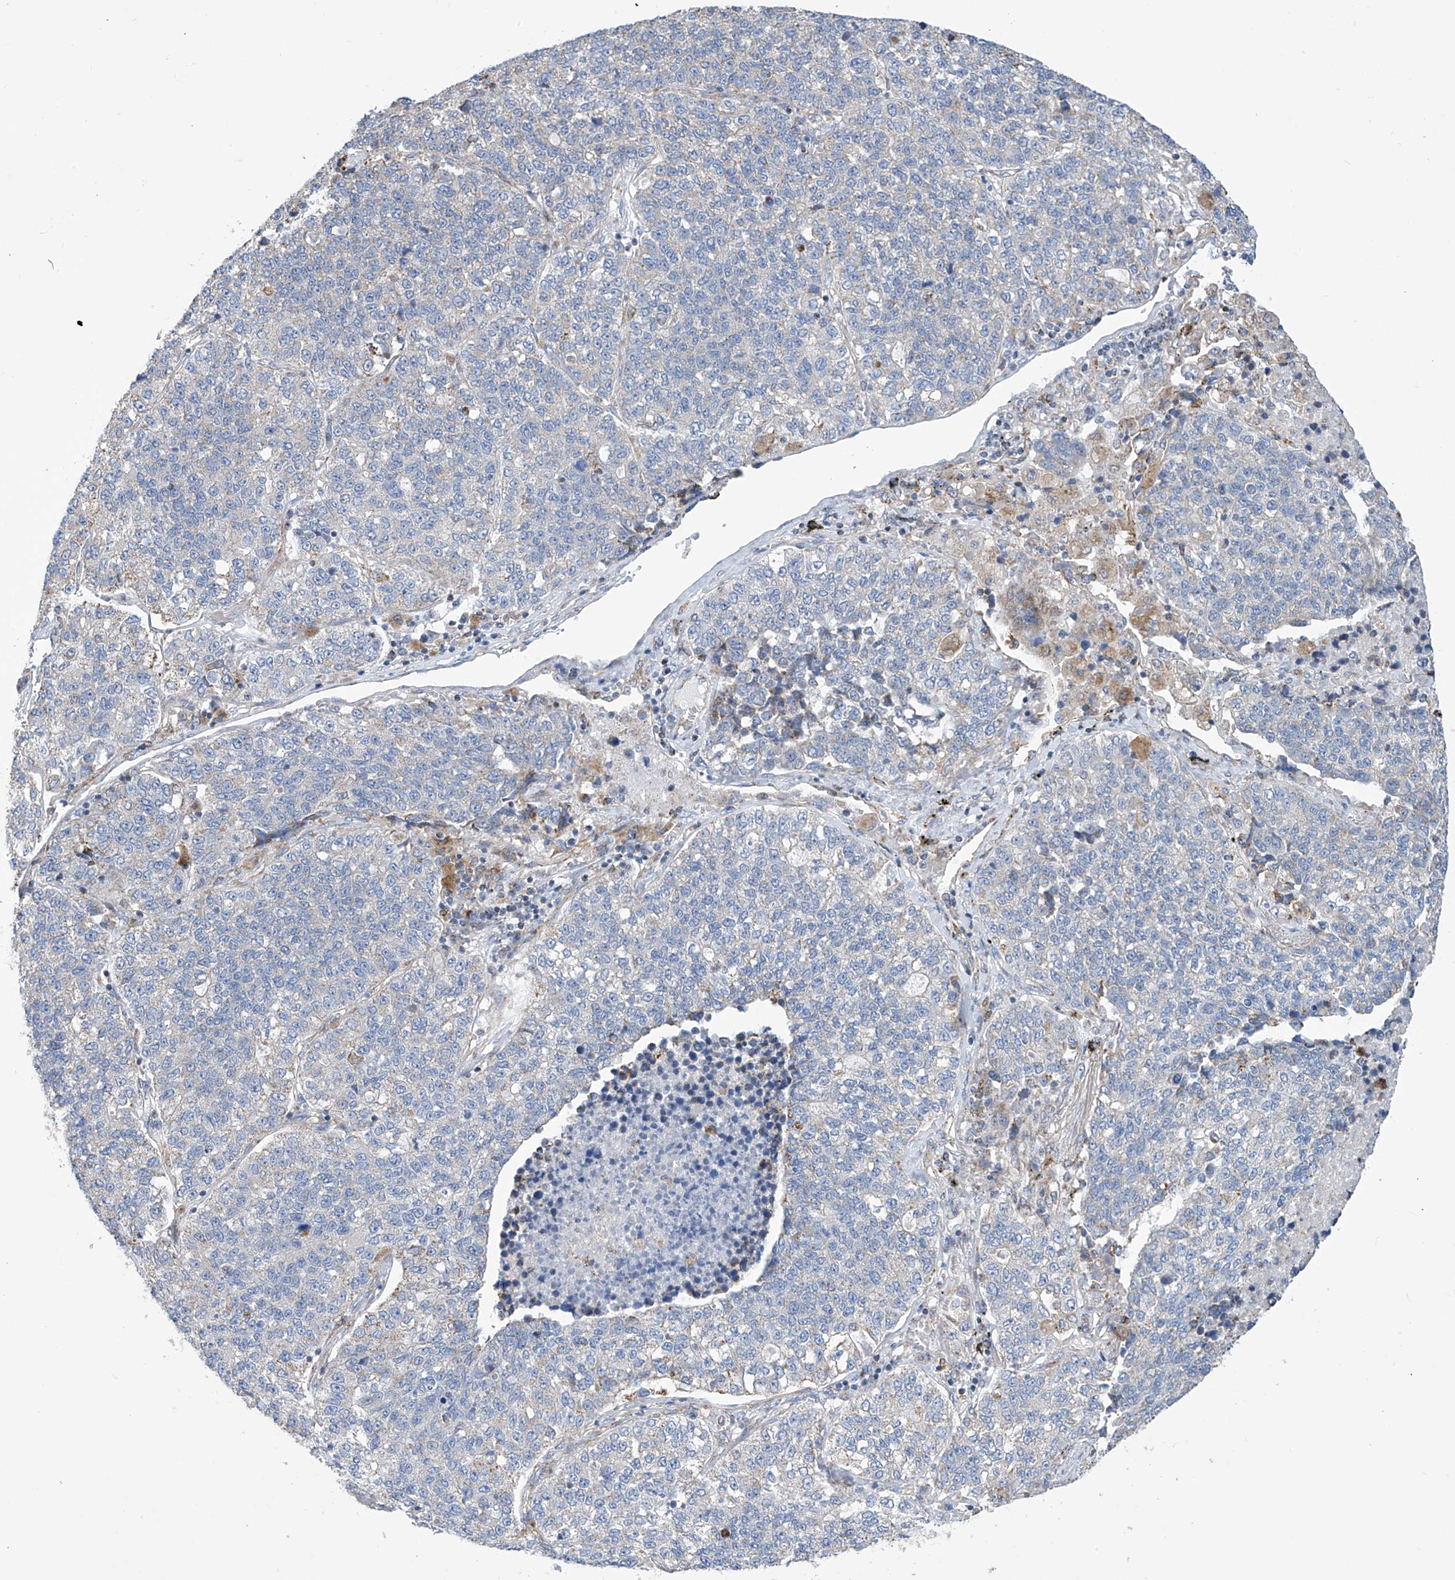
{"staining": {"intensity": "weak", "quantity": "<25%", "location": "cytoplasmic/membranous"}, "tissue": "lung cancer", "cell_type": "Tumor cells", "image_type": "cancer", "snomed": [{"axis": "morphology", "description": "Adenocarcinoma, NOS"}, {"axis": "topography", "description": "Lung"}], "caption": "Photomicrograph shows no protein expression in tumor cells of adenocarcinoma (lung) tissue. Brightfield microscopy of IHC stained with DAB (3,3'-diaminobenzidine) (brown) and hematoxylin (blue), captured at high magnification.", "gene": "EIF5B", "patient": {"sex": "male", "age": 49}}